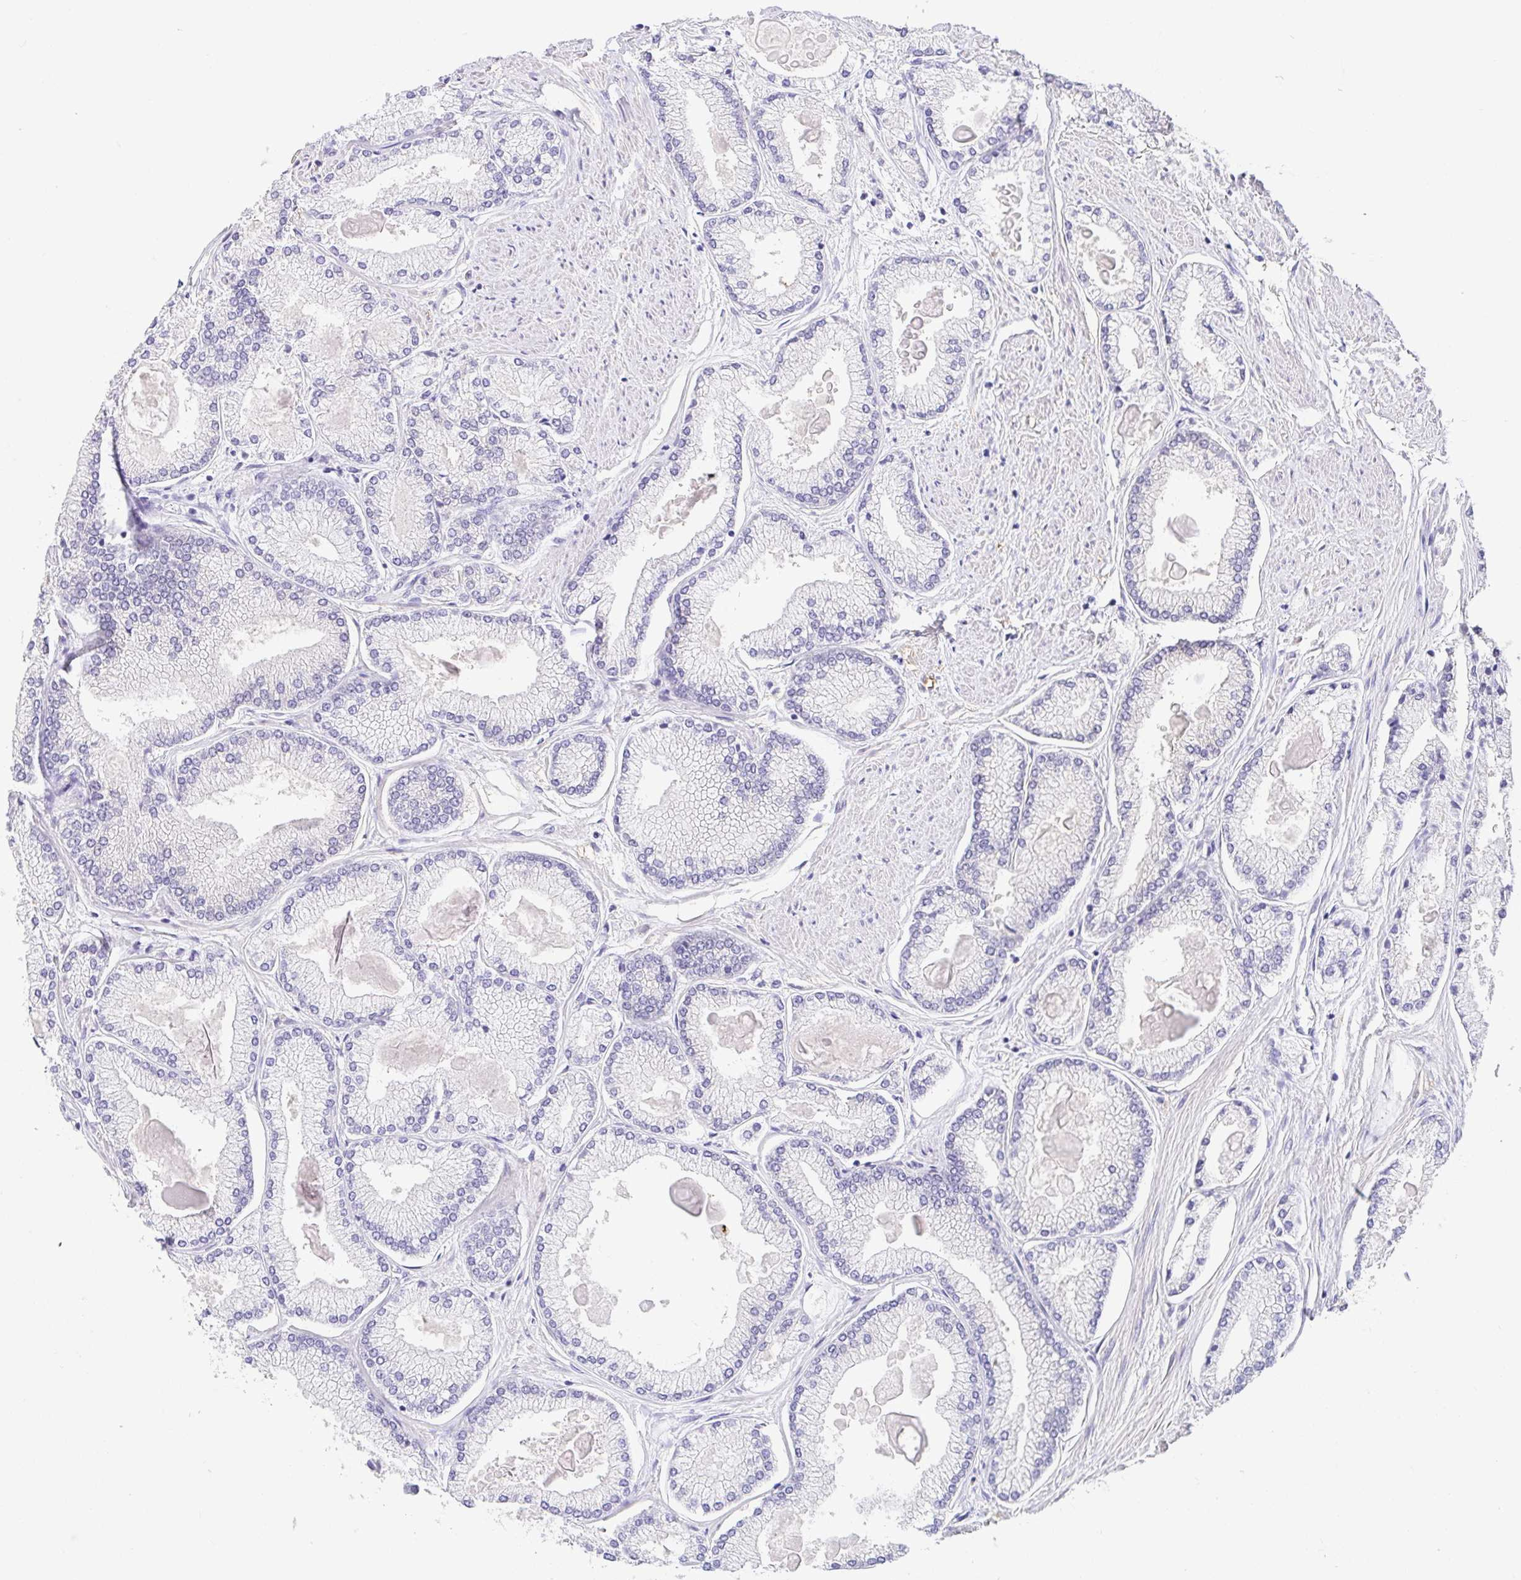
{"staining": {"intensity": "negative", "quantity": "none", "location": "none"}, "tissue": "prostate cancer", "cell_type": "Tumor cells", "image_type": "cancer", "snomed": [{"axis": "morphology", "description": "Adenocarcinoma, High grade"}, {"axis": "topography", "description": "Prostate"}], "caption": "There is no significant staining in tumor cells of prostate cancer.", "gene": "FABP3", "patient": {"sex": "male", "age": 68}}